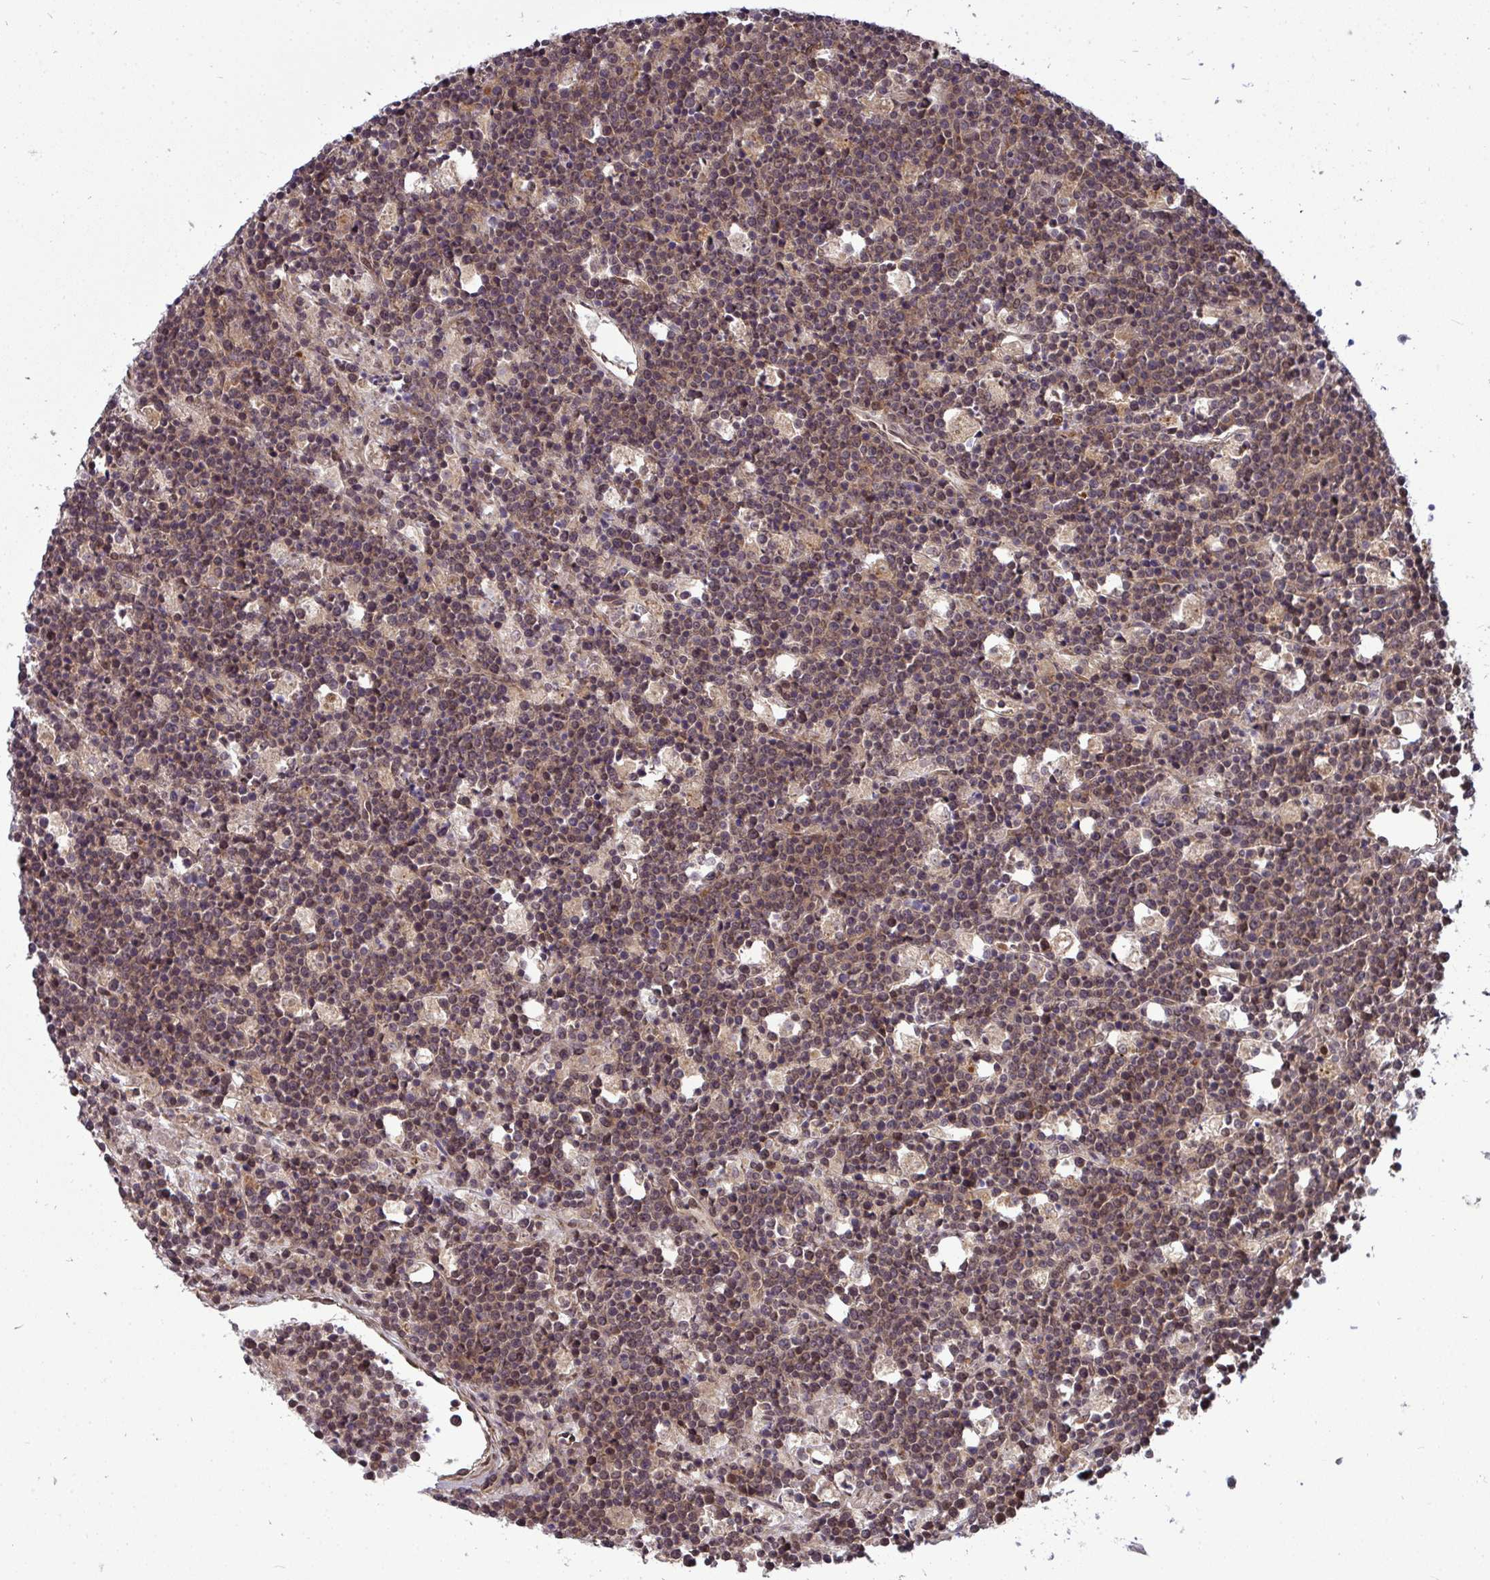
{"staining": {"intensity": "weak", "quantity": ">75%", "location": "cytoplasmic/membranous,nuclear"}, "tissue": "lymphoma", "cell_type": "Tumor cells", "image_type": "cancer", "snomed": [{"axis": "morphology", "description": "Malignant lymphoma, non-Hodgkin's type, High grade"}, {"axis": "topography", "description": "Ovary"}], "caption": "Lymphoma stained for a protein reveals weak cytoplasmic/membranous and nuclear positivity in tumor cells. The staining is performed using DAB (3,3'-diaminobenzidine) brown chromogen to label protein expression. The nuclei are counter-stained blue using hematoxylin.", "gene": "TRIM44", "patient": {"sex": "female", "age": 56}}